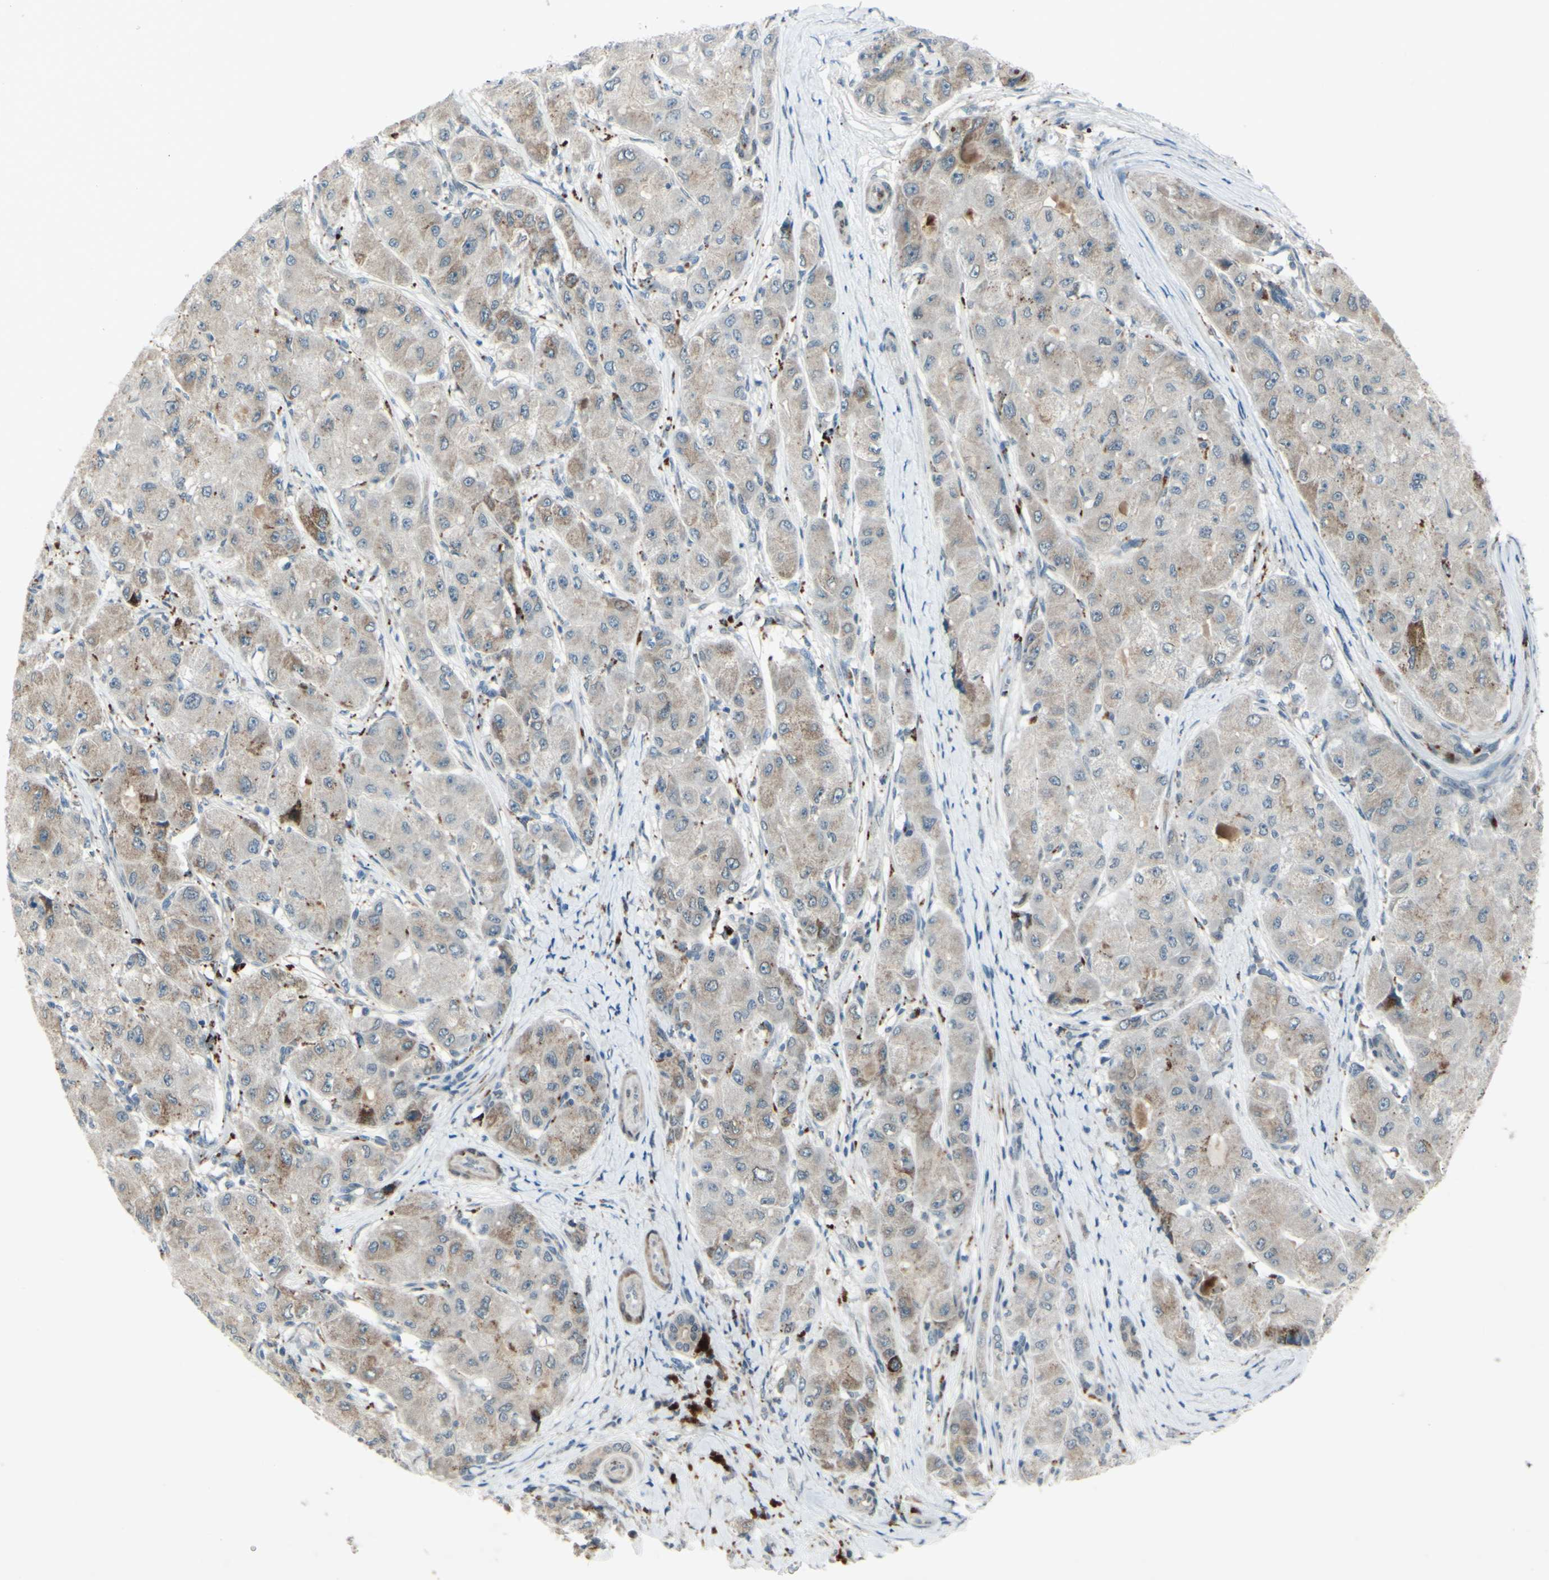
{"staining": {"intensity": "weak", "quantity": "<25%", "location": "cytoplasmic/membranous"}, "tissue": "liver cancer", "cell_type": "Tumor cells", "image_type": "cancer", "snomed": [{"axis": "morphology", "description": "Carcinoma, Hepatocellular, NOS"}, {"axis": "topography", "description": "Liver"}], "caption": "Immunohistochemistry (IHC) micrograph of hepatocellular carcinoma (liver) stained for a protein (brown), which demonstrates no expression in tumor cells.", "gene": "FGFR2", "patient": {"sex": "male", "age": 80}}